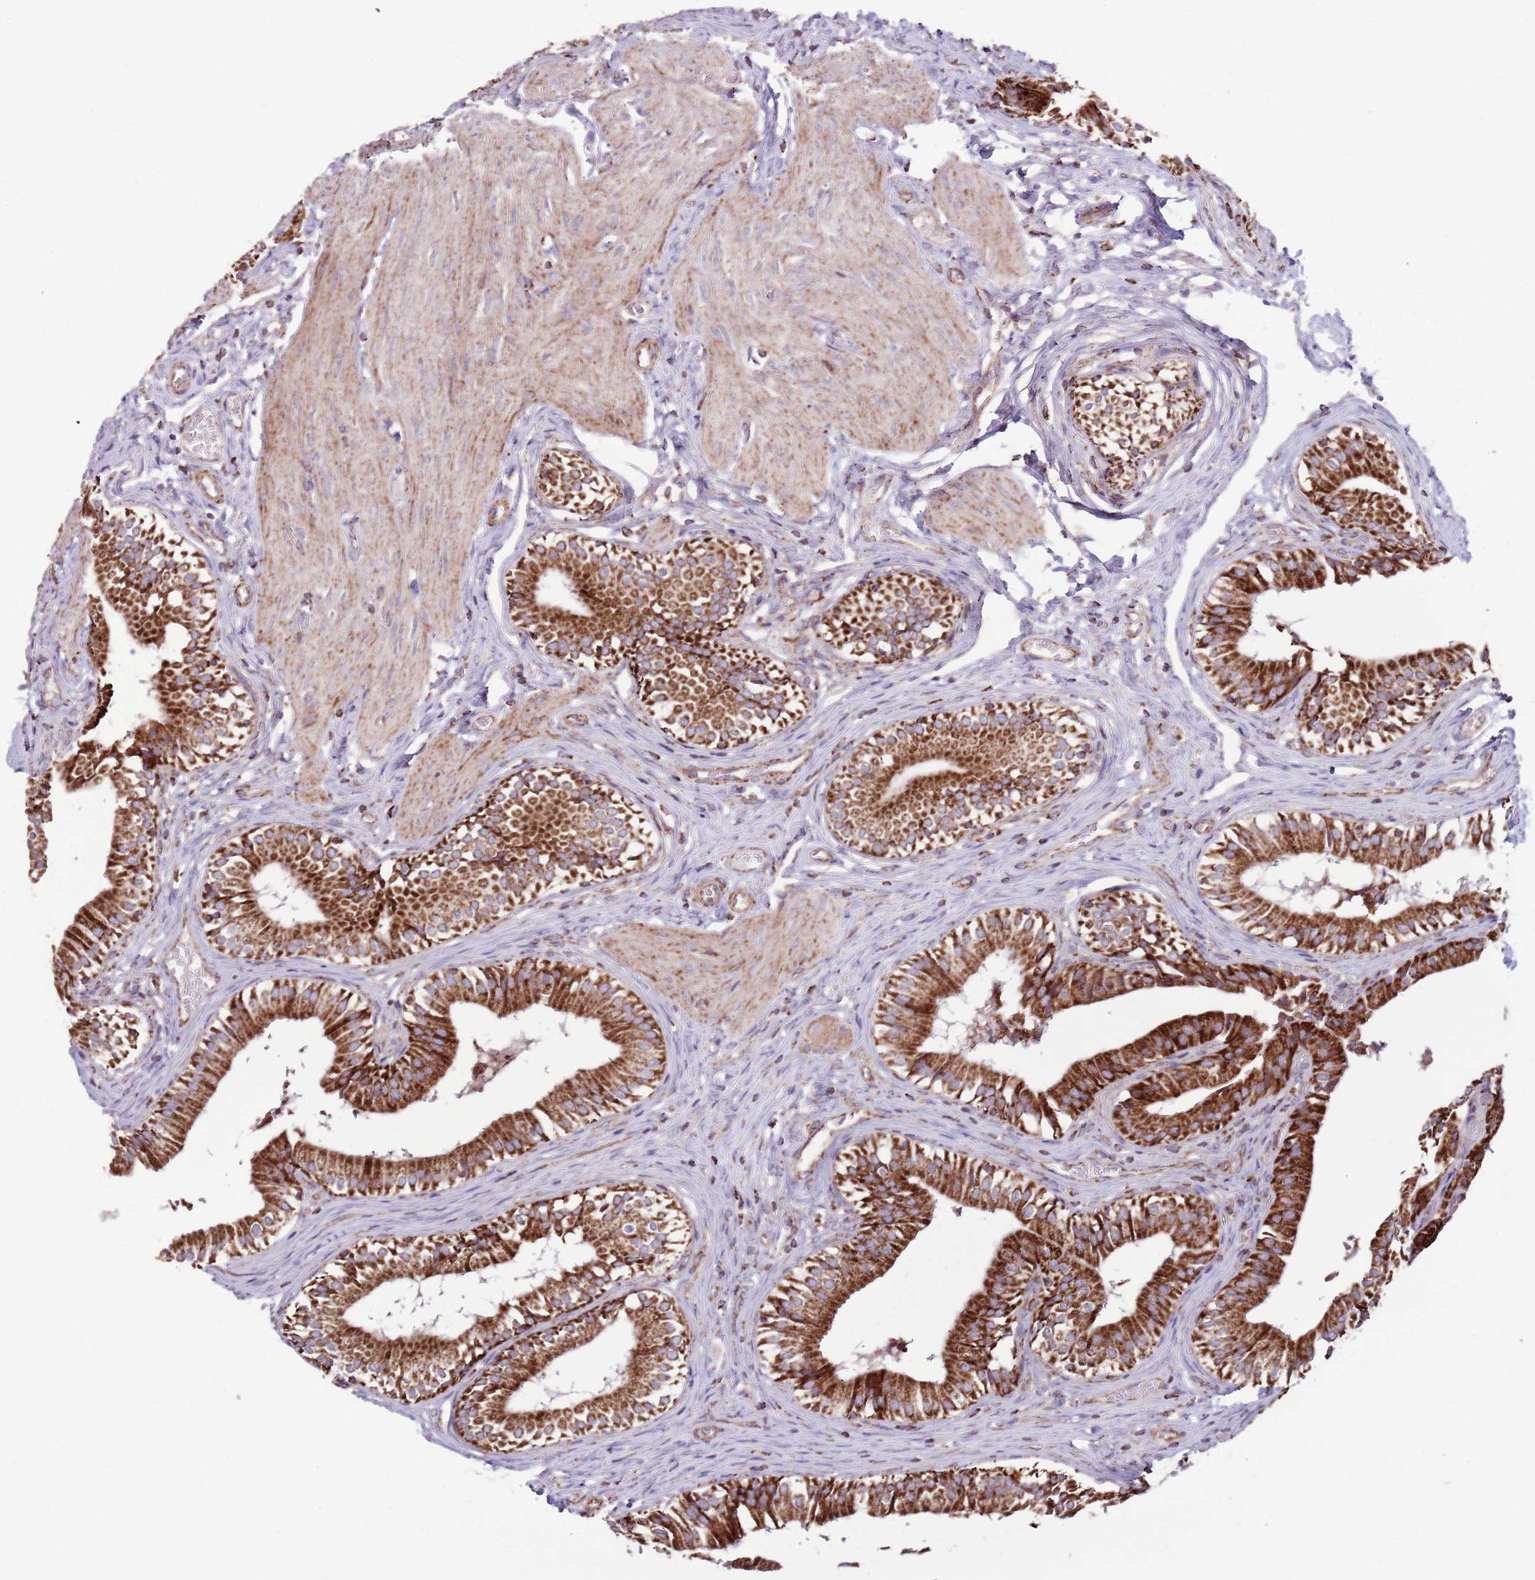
{"staining": {"intensity": "strong", "quantity": ">75%", "location": "cytoplasmic/membranous"}, "tissue": "gallbladder", "cell_type": "Glandular cells", "image_type": "normal", "snomed": [{"axis": "morphology", "description": "Normal tissue, NOS"}, {"axis": "topography", "description": "Gallbladder"}], "caption": "About >75% of glandular cells in normal gallbladder display strong cytoplasmic/membranous protein expression as visualized by brown immunohistochemical staining.", "gene": "HECTD4", "patient": {"sex": "female", "age": 47}}